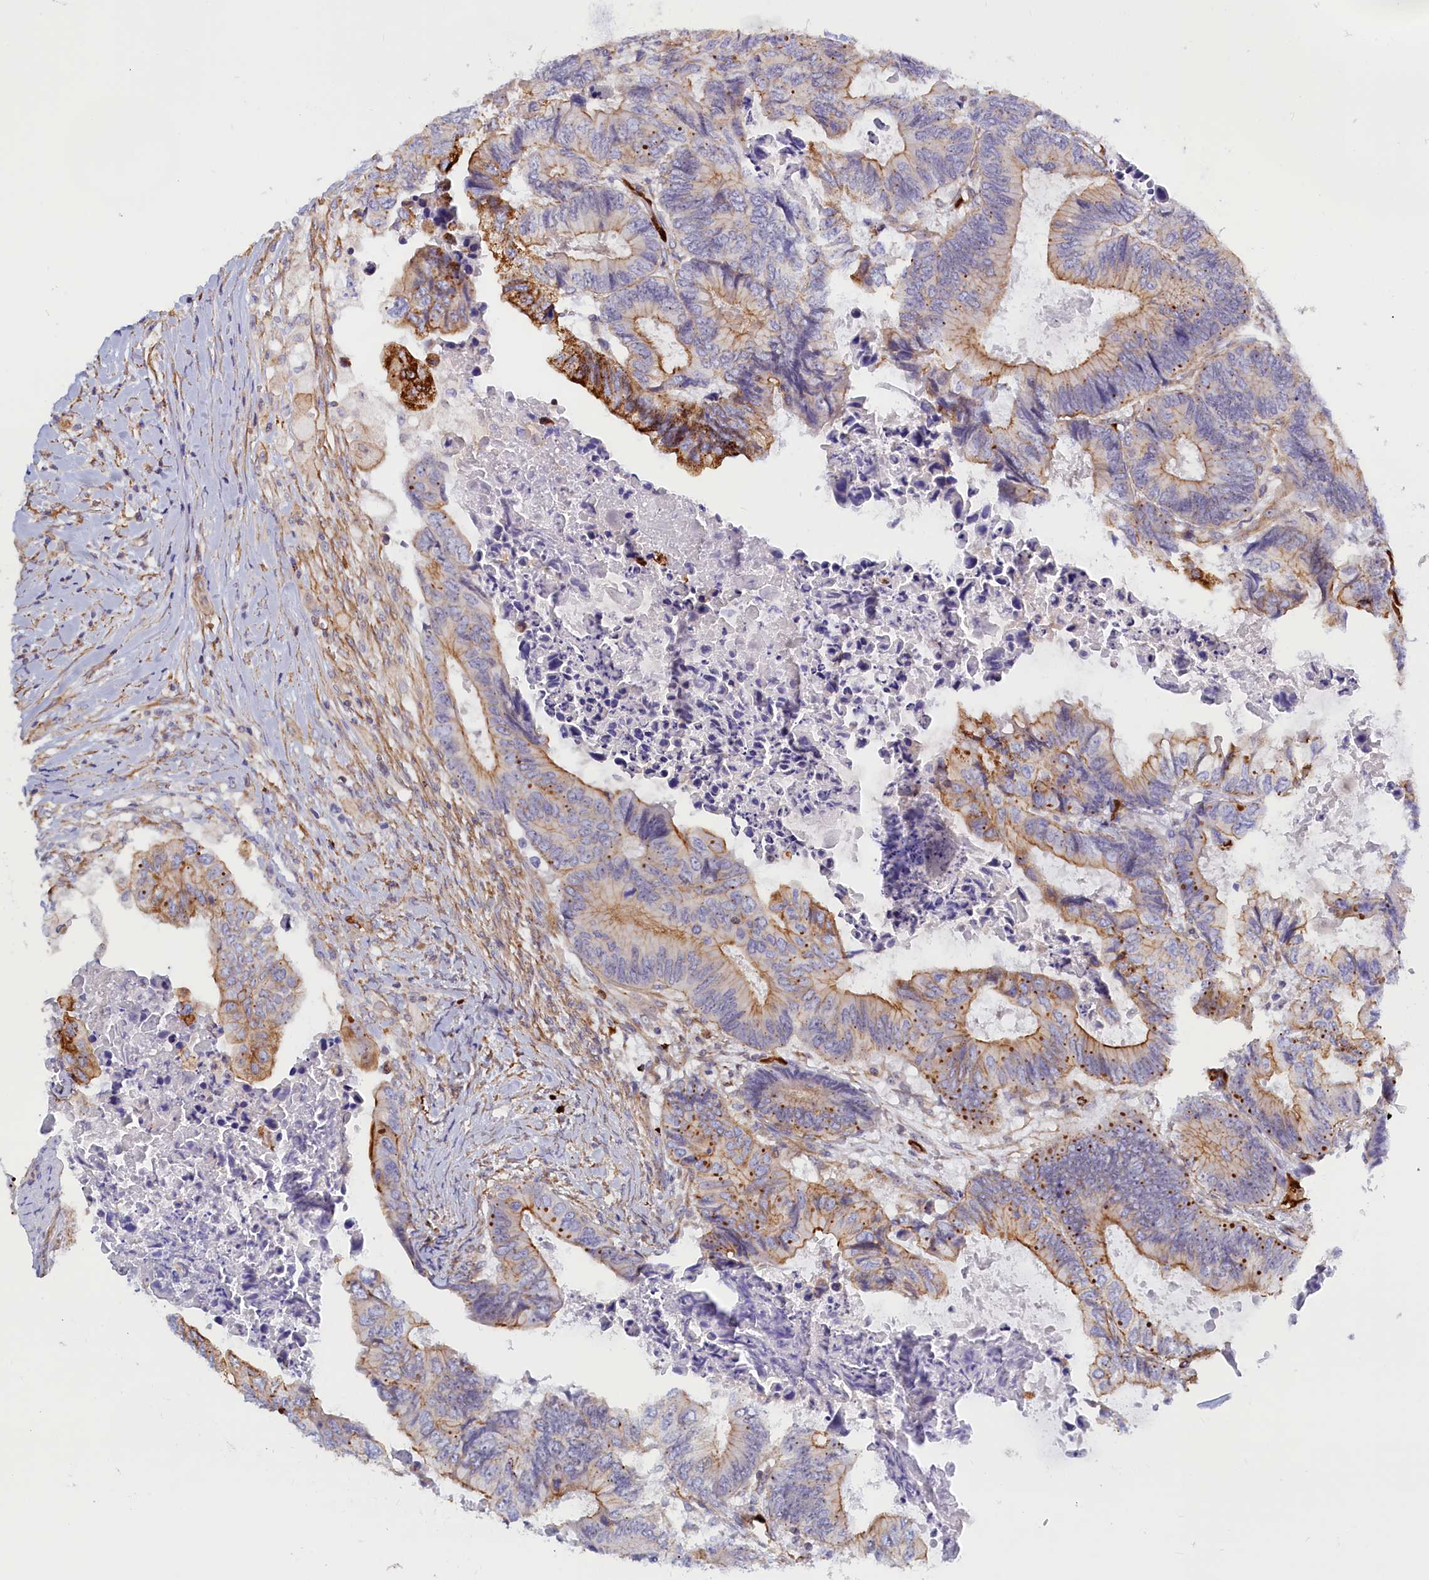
{"staining": {"intensity": "moderate", "quantity": "25%-75%", "location": "cytoplasmic/membranous"}, "tissue": "colorectal cancer", "cell_type": "Tumor cells", "image_type": "cancer", "snomed": [{"axis": "morphology", "description": "Adenocarcinoma, NOS"}, {"axis": "topography", "description": "Colon"}], "caption": "High-power microscopy captured an IHC micrograph of colorectal adenocarcinoma, revealing moderate cytoplasmic/membranous positivity in approximately 25%-75% of tumor cells.", "gene": "ABCC12", "patient": {"sex": "male", "age": 85}}